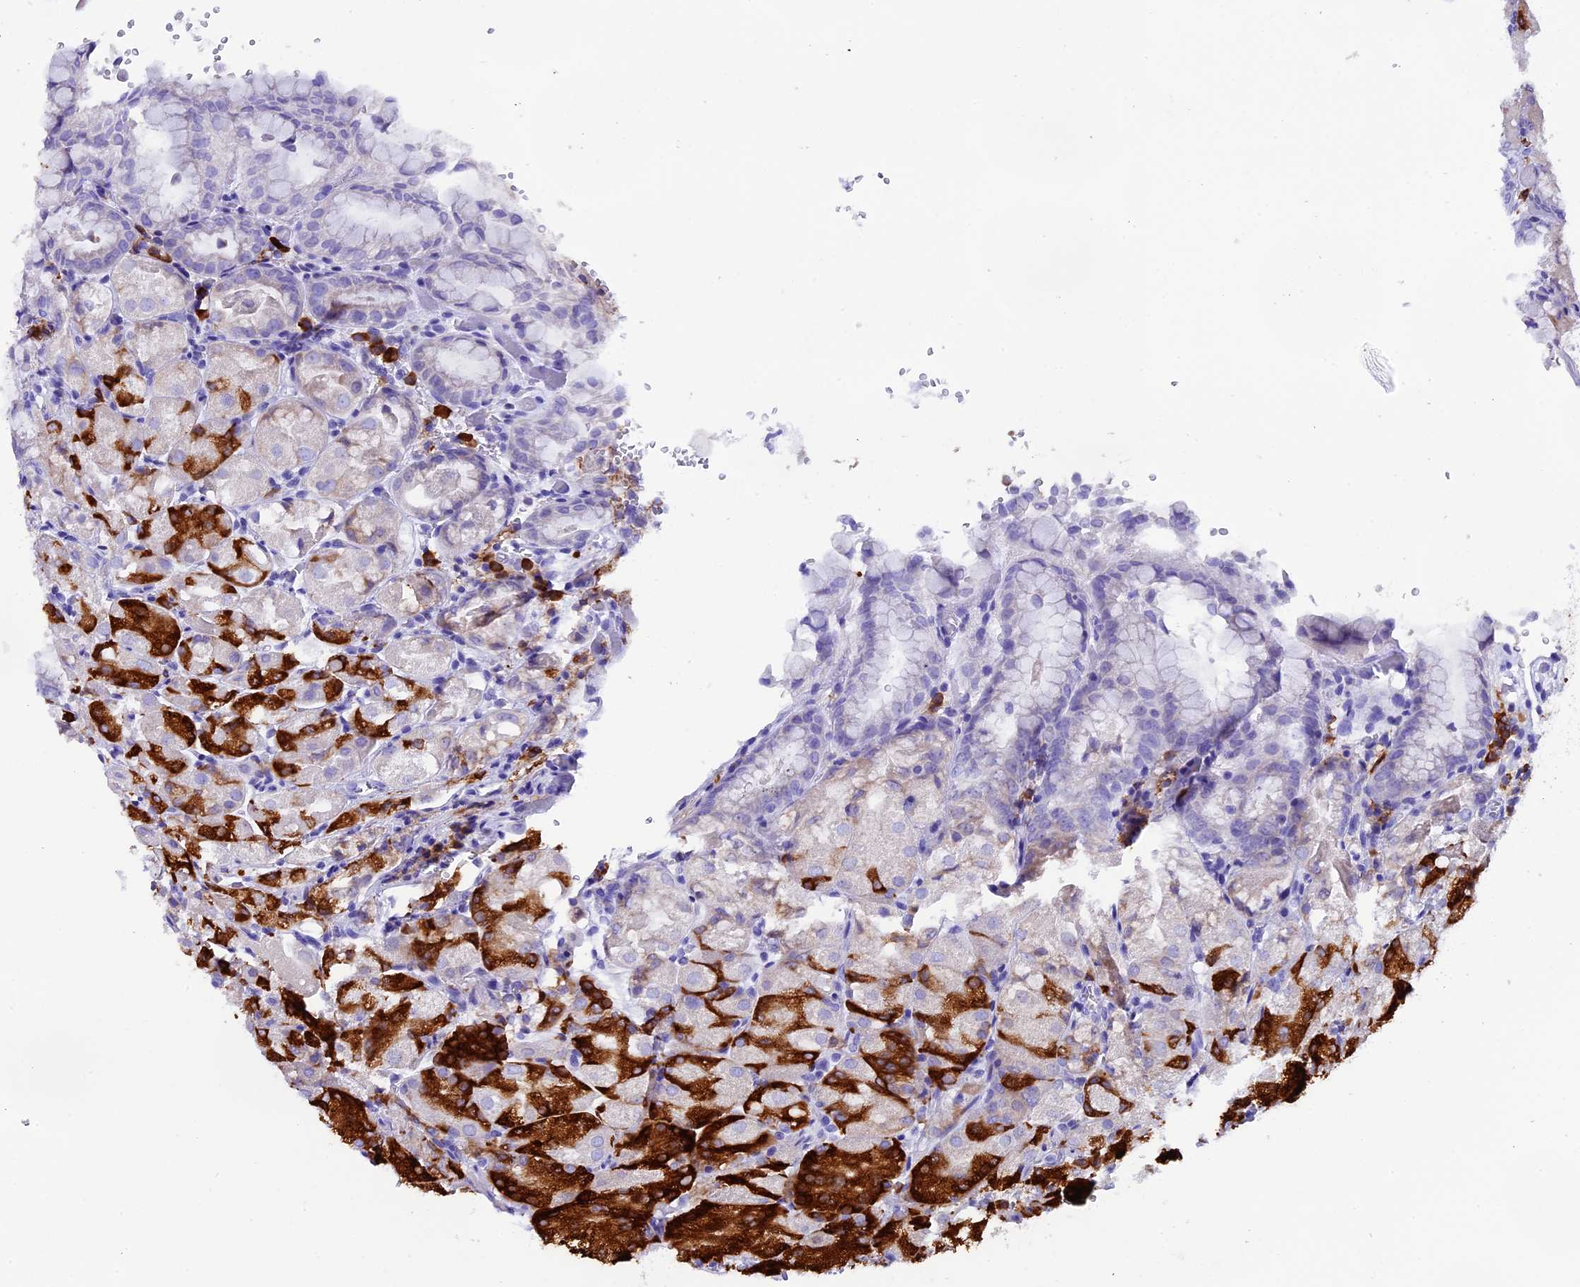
{"staining": {"intensity": "strong", "quantity": "25%-75%", "location": "cytoplasmic/membranous"}, "tissue": "stomach", "cell_type": "Glandular cells", "image_type": "normal", "snomed": [{"axis": "morphology", "description": "Normal tissue, NOS"}, {"axis": "topography", "description": "Stomach, upper"}, {"axis": "topography", "description": "Stomach, lower"}], "caption": "An IHC histopathology image of unremarkable tissue is shown. Protein staining in brown shows strong cytoplasmic/membranous positivity in stomach within glandular cells.", "gene": "FKBP11", "patient": {"sex": "male", "age": 62}}